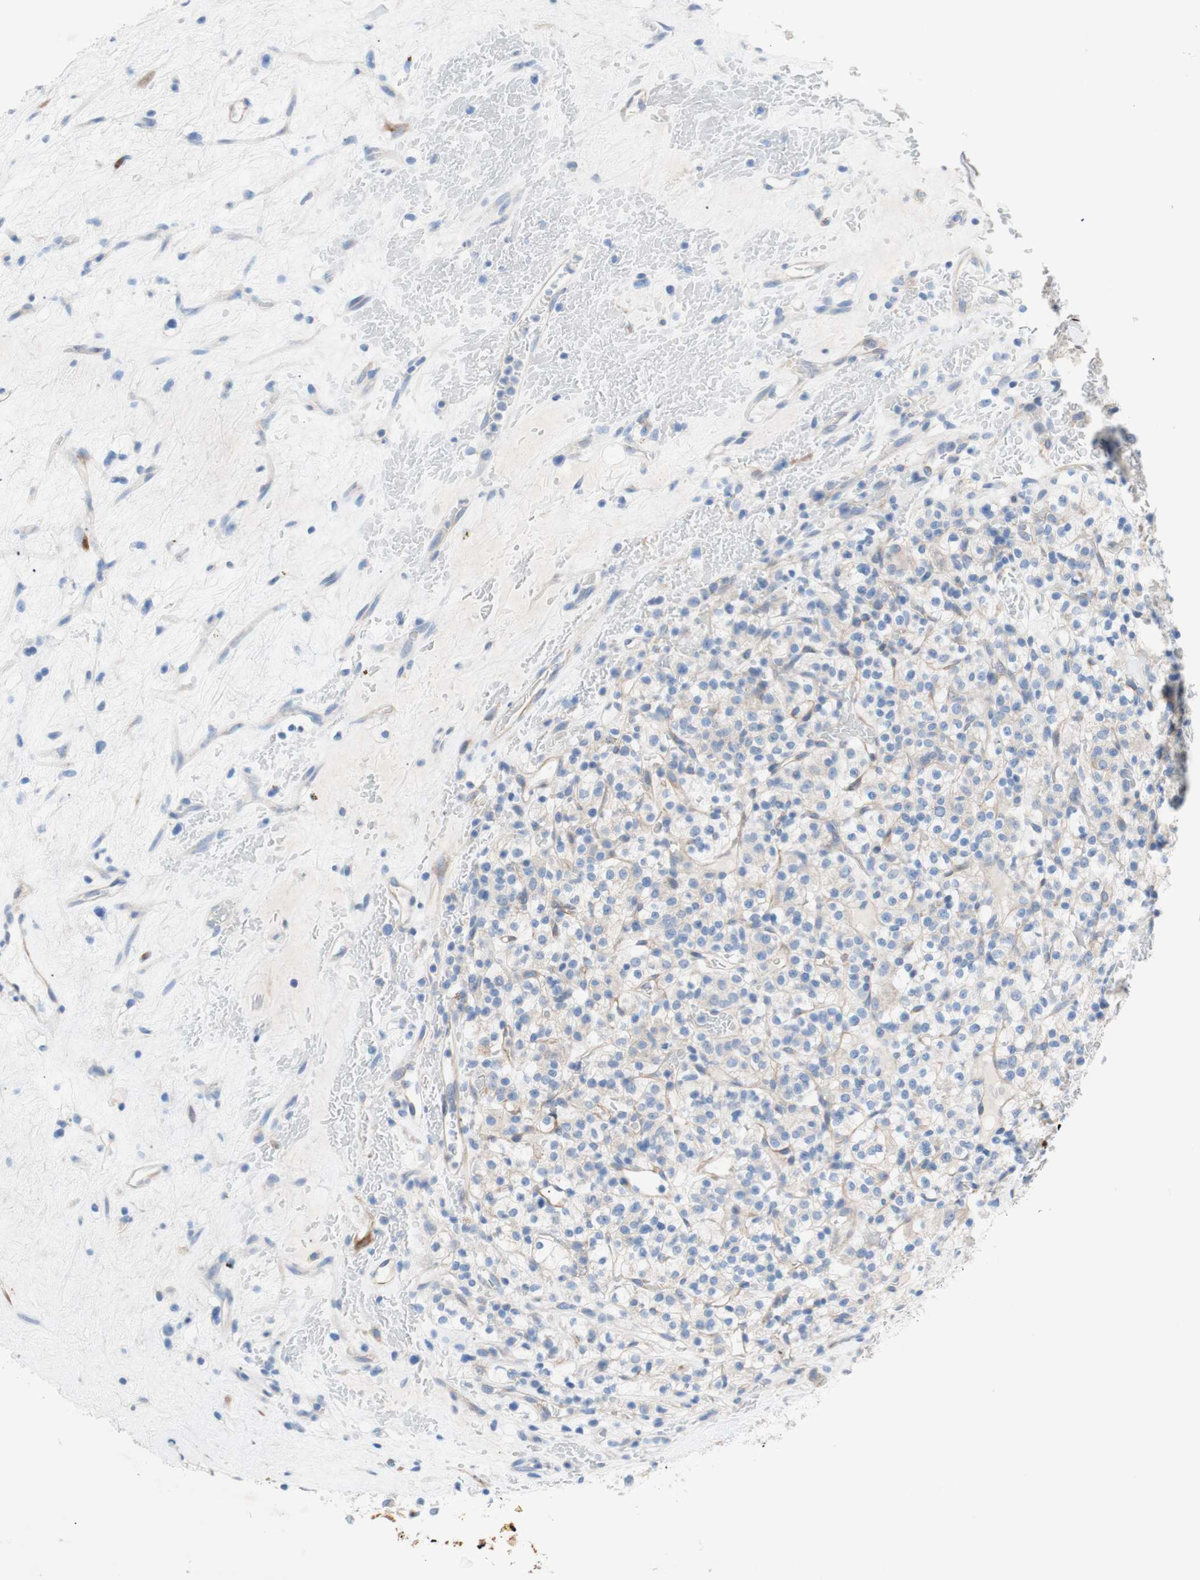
{"staining": {"intensity": "negative", "quantity": "none", "location": "none"}, "tissue": "renal cancer", "cell_type": "Tumor cells", "image_type": "cancer", "snomed": [{"axis": "morphology", "description": "Normal tissue, NOS"}, {"axis": "morphology", "description": "Adenocarcinoma, NOS"}, {"axis": "topography", "description": "Kidney"}], "caption": "DAB (3,3'-diaminobenzidine) immunohistochemical staining of human renal cancer displays no significant positivity in tumor cells.", "gene": "TMIGD2", "patient": {"sex": "female", "age": 72}}